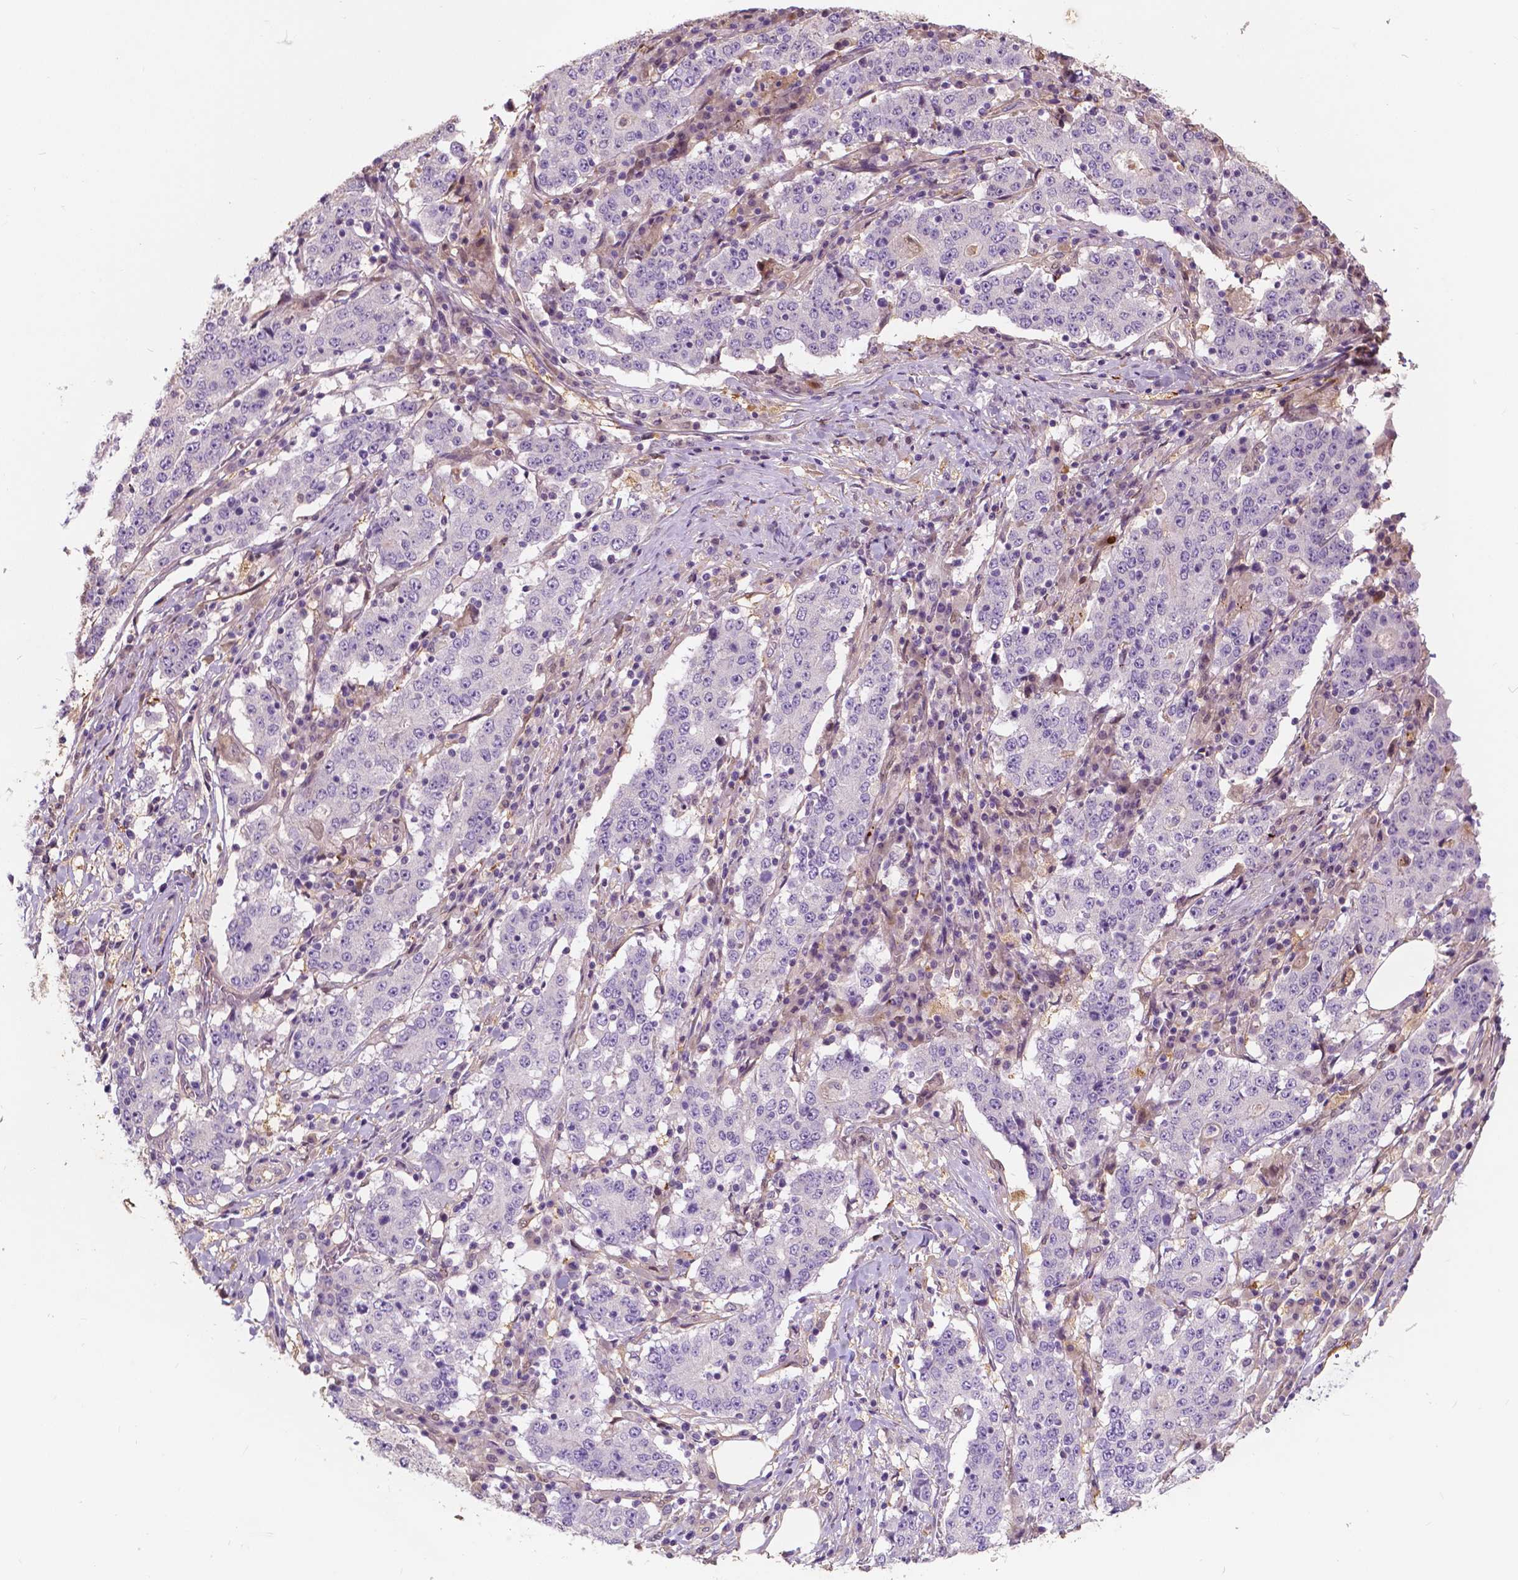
{"staining": {"intensity": "negative", "quantity": "none", "location": "none"}, "tissue": "stomach cancer", "cell_type": "Tumor cells", "image_type": "cancer", "snomed": [{"axis": "morphology", "description": "Adenocarcinoma, NOS"}, {"axis": "topography", "description": "Stomach"}], "caption": "Immunohistochemical staining of stomach cancer (adenocarcinoma) exhibits no significant expression in tumor cells.", "gene": "GPR37", "patient": {"sex": "male", "age": 59}}